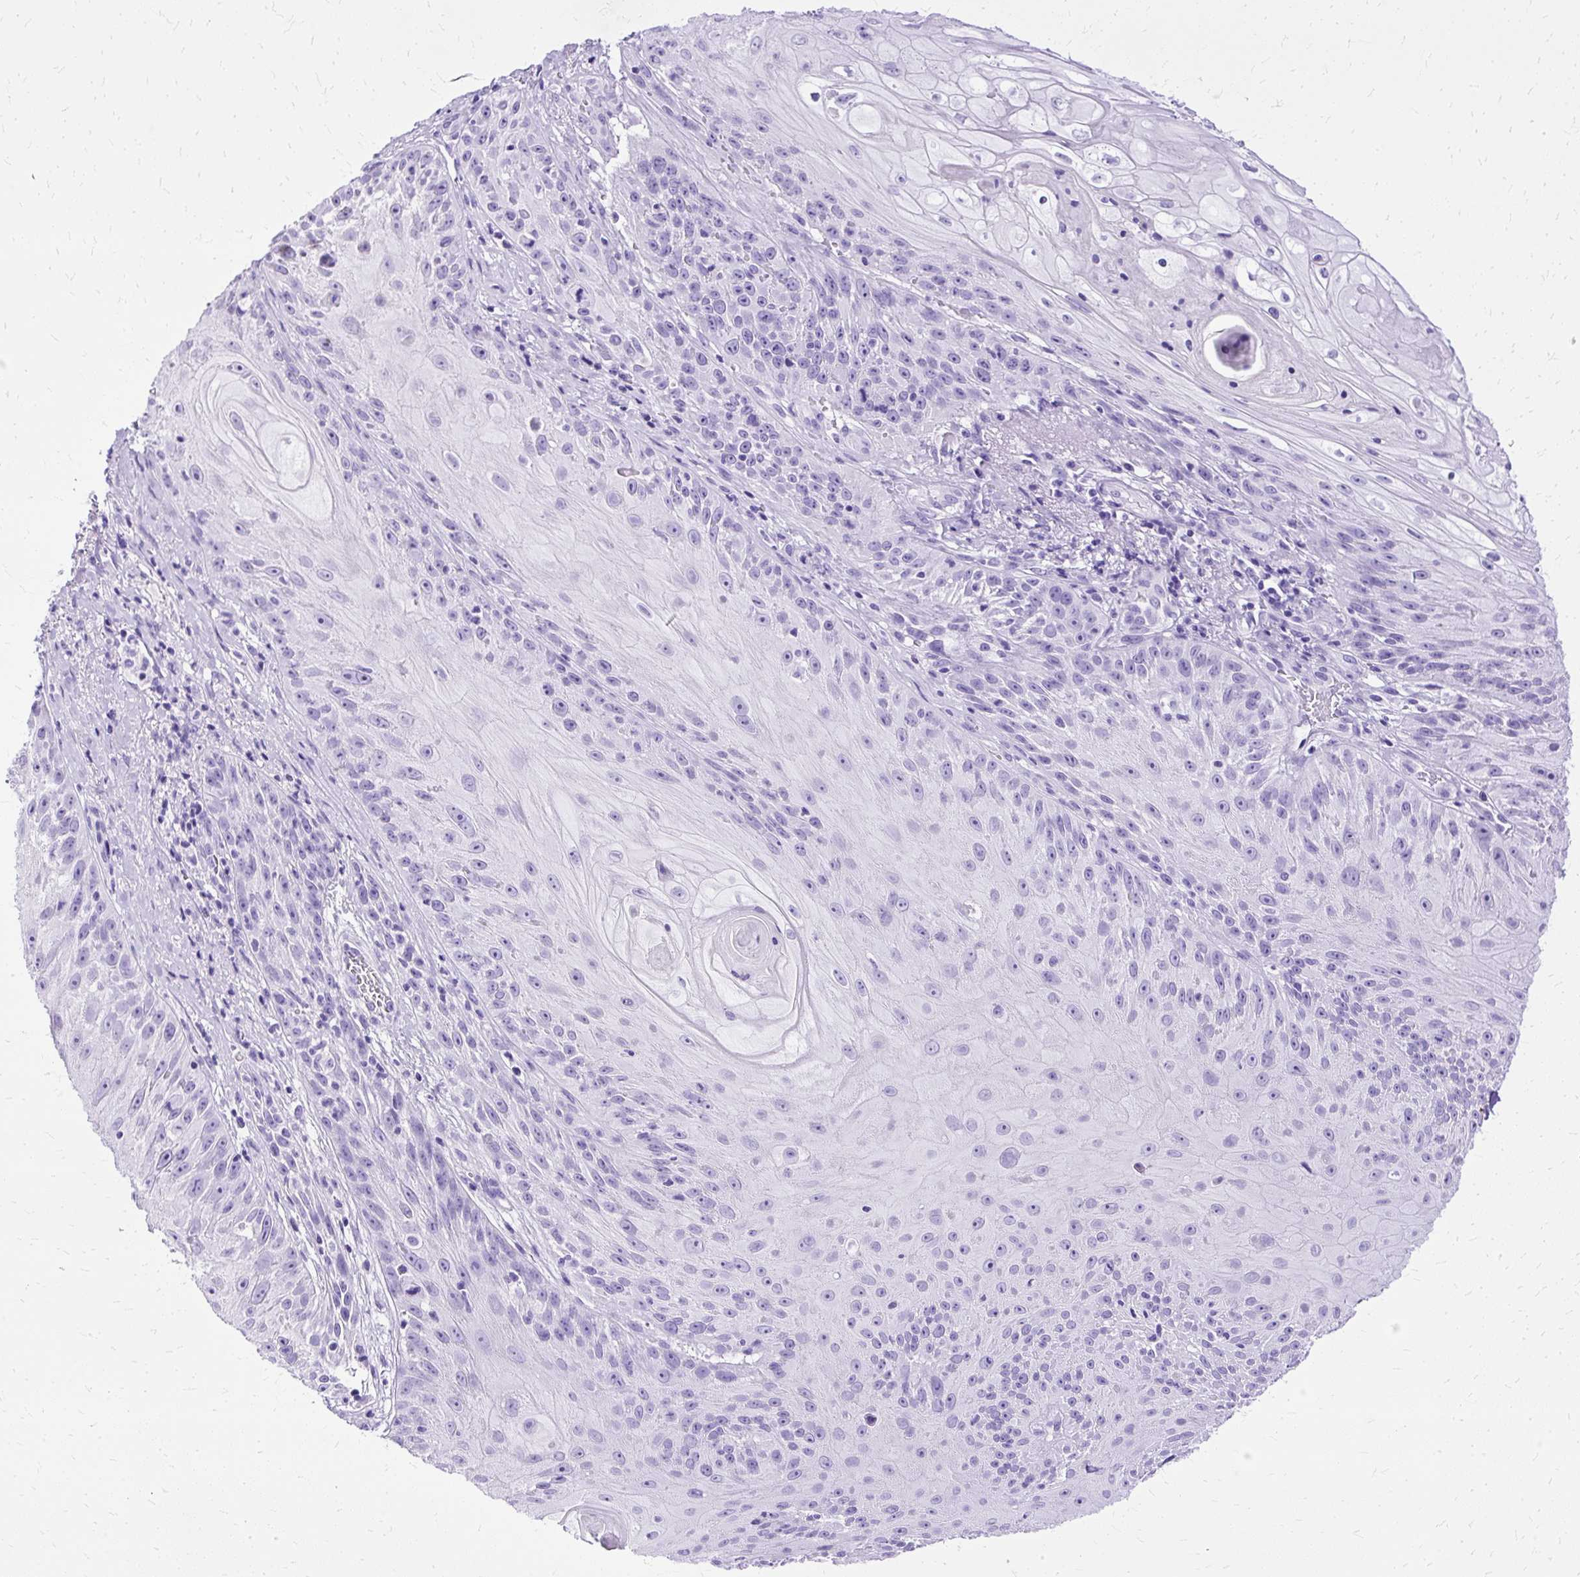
{"staining": {"intensity": "negative", "quantity": "none", "location": "none"}, "tissue": "skin cancer", "cell_type": "Tumor cells", "image_type": "cancer", "snomed": [{"axis": "morphology", "description": "Squamous cell carcinoma, NOS"}, {"axis": "topography", "description": "Skin"}, {"axis": "topography", "description": "Vulva"}], "caption": "The immunohistochemistry image has no significant expression in tumor cells of skin cancer tissue.", "gene": "SLC8A2", "patient": {"sex": "female", "age": 76}}